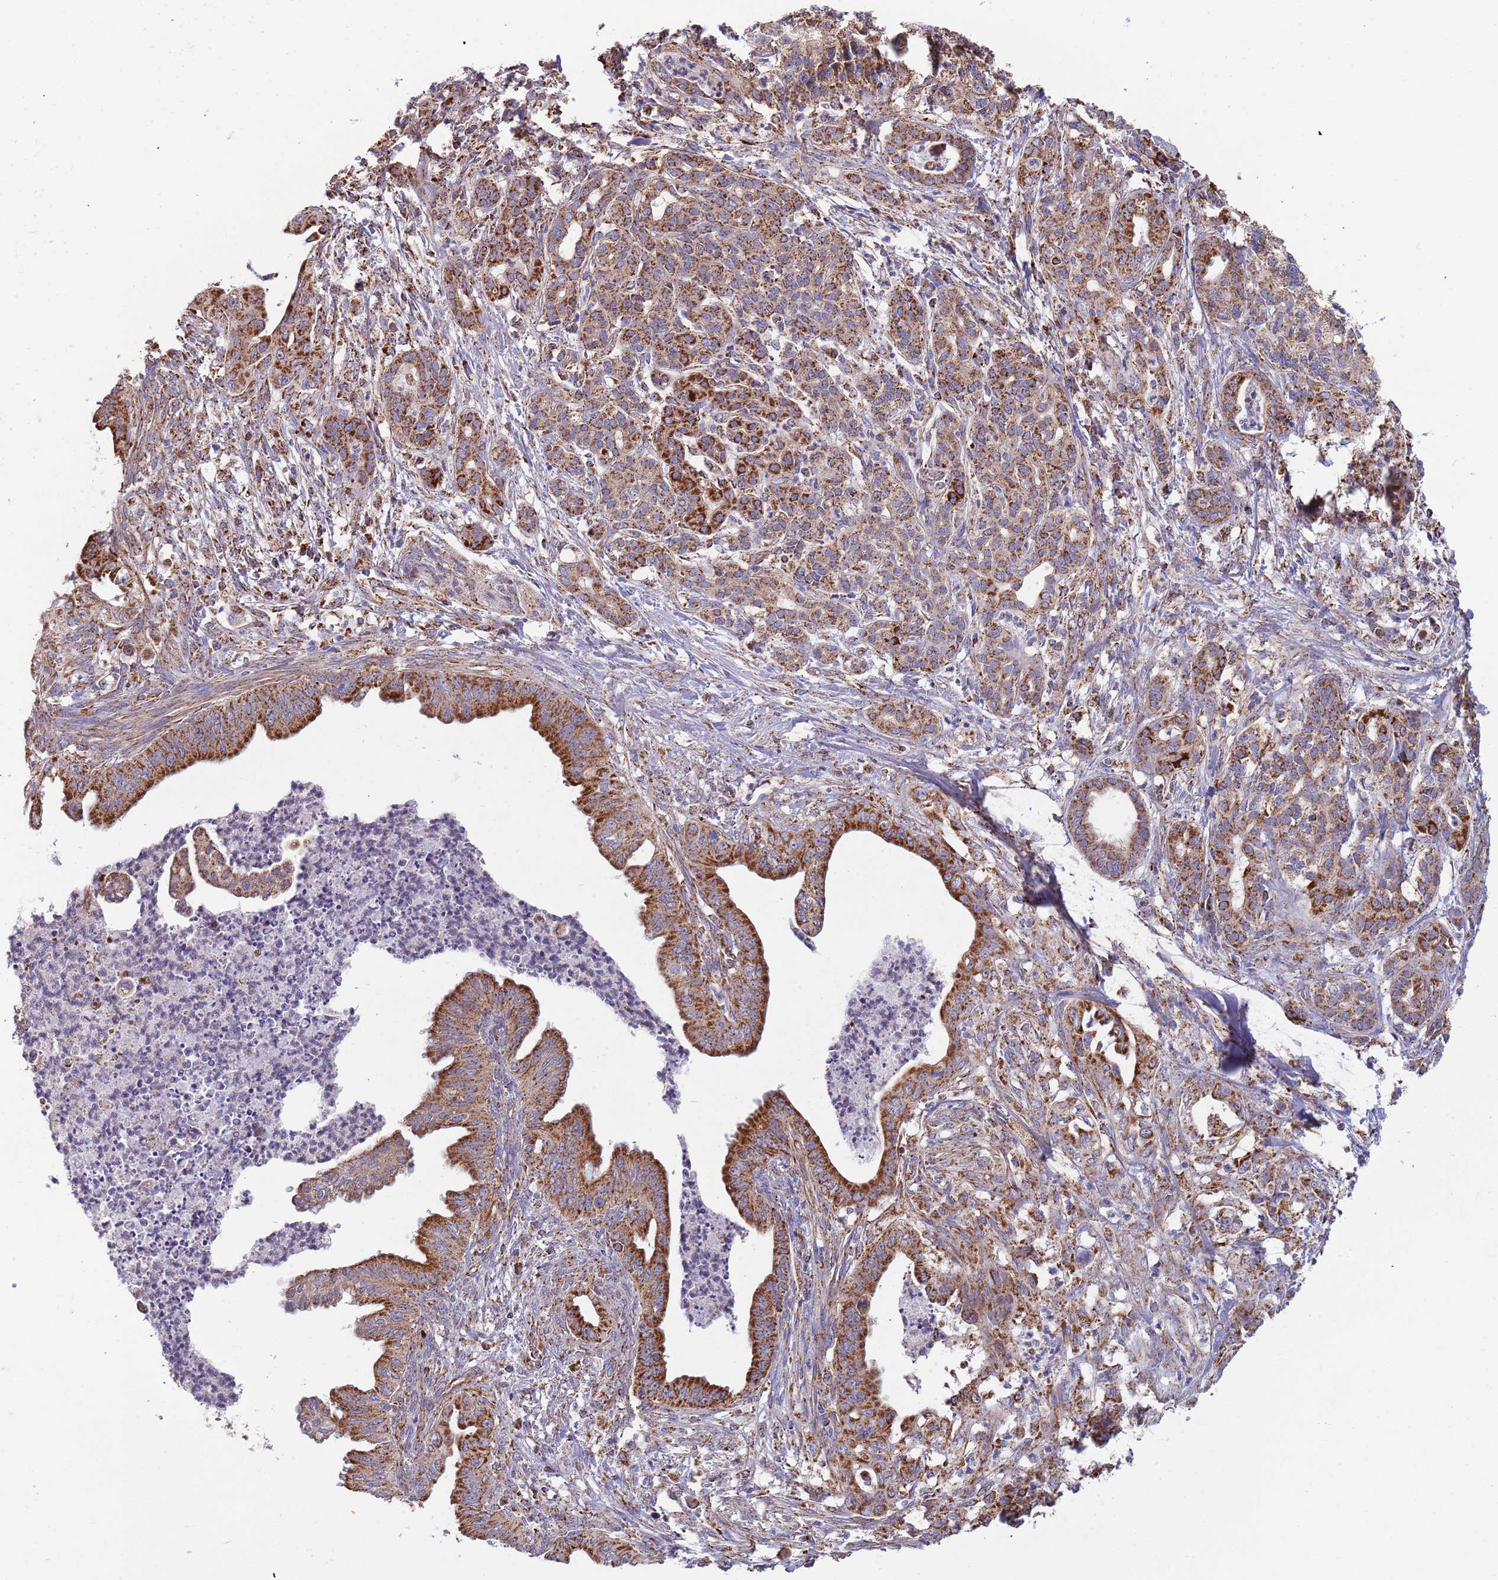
{"staining": {"intensity": "strong", "quantity": ">75%", "location": "cytoplasmic/membranous"}, "tissue": "pancreatic cancer", "cell_type": "Tumor cells", "image_type": "cancer", "snomed": [{"axis": "morphology", "description": "Adenocarcinoma, NOS"}, {"axis": "topography", "description": "Pancreas"}], "caption": "Adenocarcinoma (pancreatic) was stained to show a protein in brown. There is high levels of strong cytoplasmic/membranous expression in about >75% of tumor cells.", "gene": "VPS16", "patient": {"sex": "male", "age": 58}}